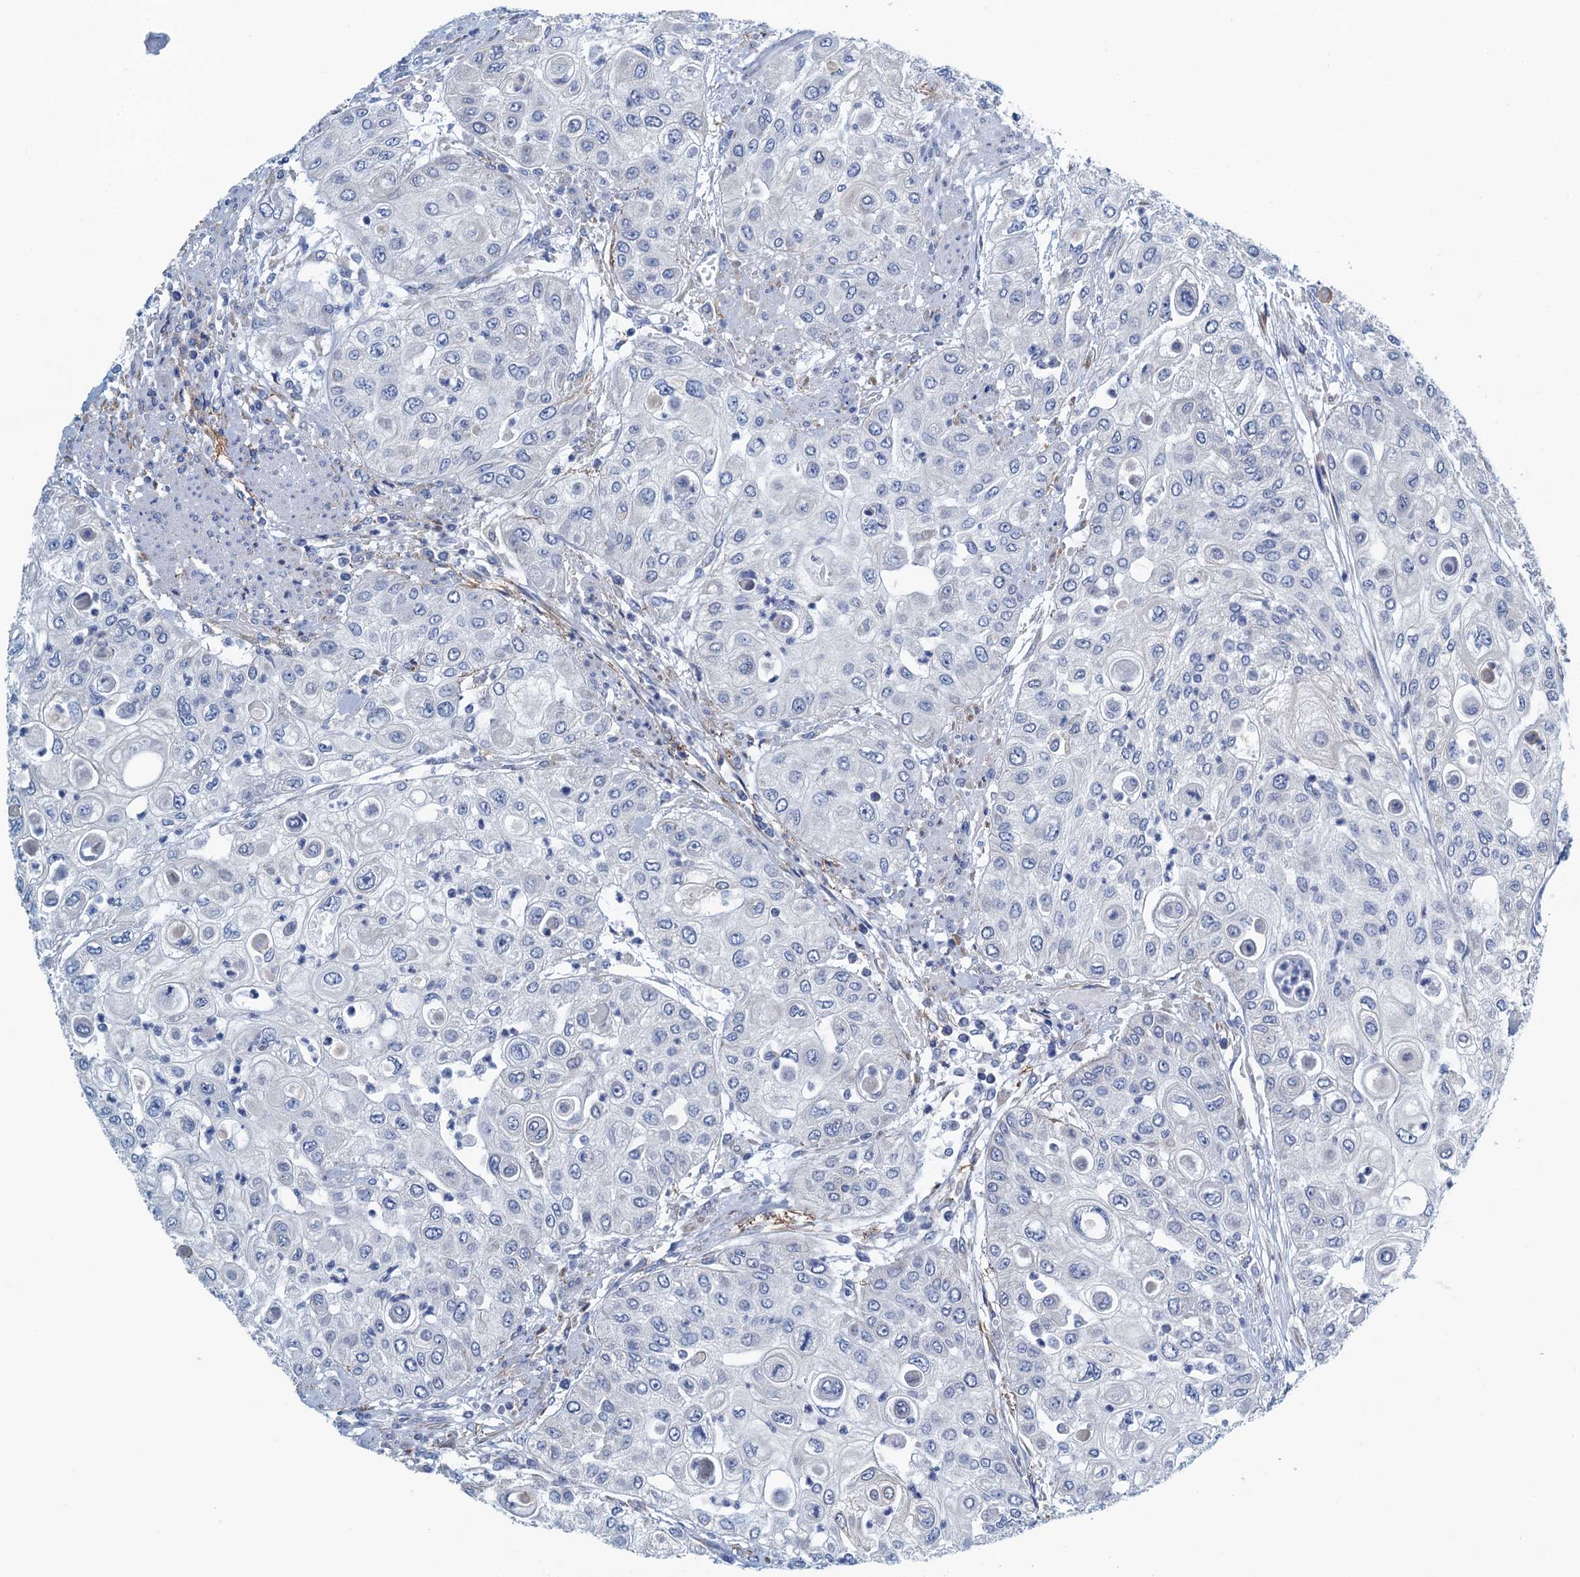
{"staining": {"intensity": "negative", "quantity": "none", "location": "none"}, "tissue": "urothelial cancer", "cell_type": "Tumor cells", "image_type": "cancer", "snomed": [{"axis": "morphology", "description": "Urothelial carcinoma, High grade"}, {"axis": "topography", "description": "Urinary bladder"}], "caption": "This is a image of immunohistochemistry staining of high-grade urothelial carcinoma, which shows no positivity in tumor cells.", "gene": "C10orf88", "patient": {"sex": "female", "age": 79}}